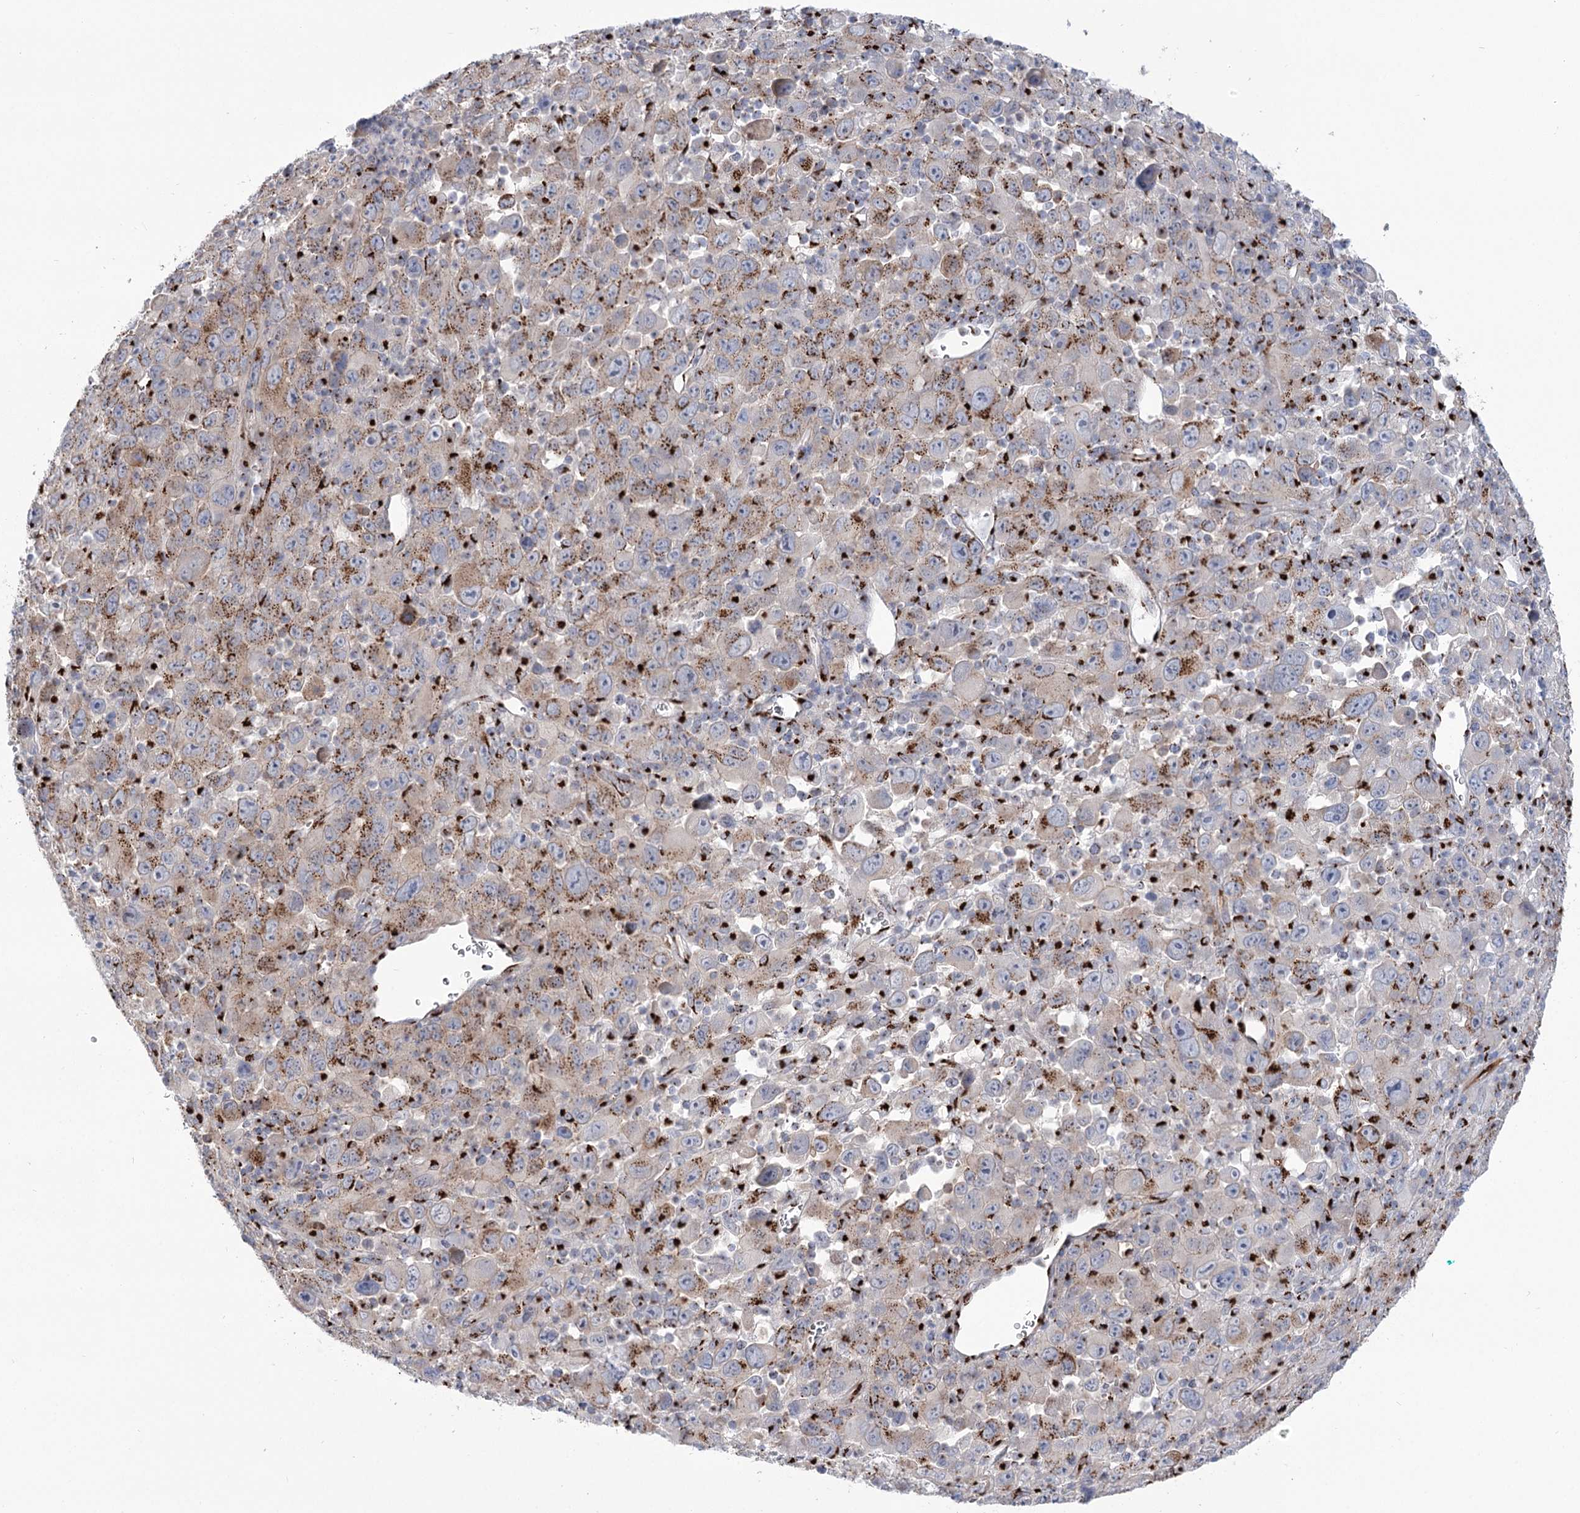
{"staining": {"intensity": "moderate", "quantity": ">75%", "location": "cytoplasmic/membranous"}, "tissue": "melanoma", "cell_type": "Tumor cells", "image_type": "cancer", "snomed": [{"axis": "morphology", "description": "Malignant melanoma, Metastatic site"}, {"axis": "topography", "description": "Skin"}], "caption": "About >75% of tumor cells in melanoma show moderate cytoplasmic/membranous protein positivity as visualized by brown immunohistochemical staining.", "gene": "TMEM165", "patient": {"sex": "female", "age": 56}}